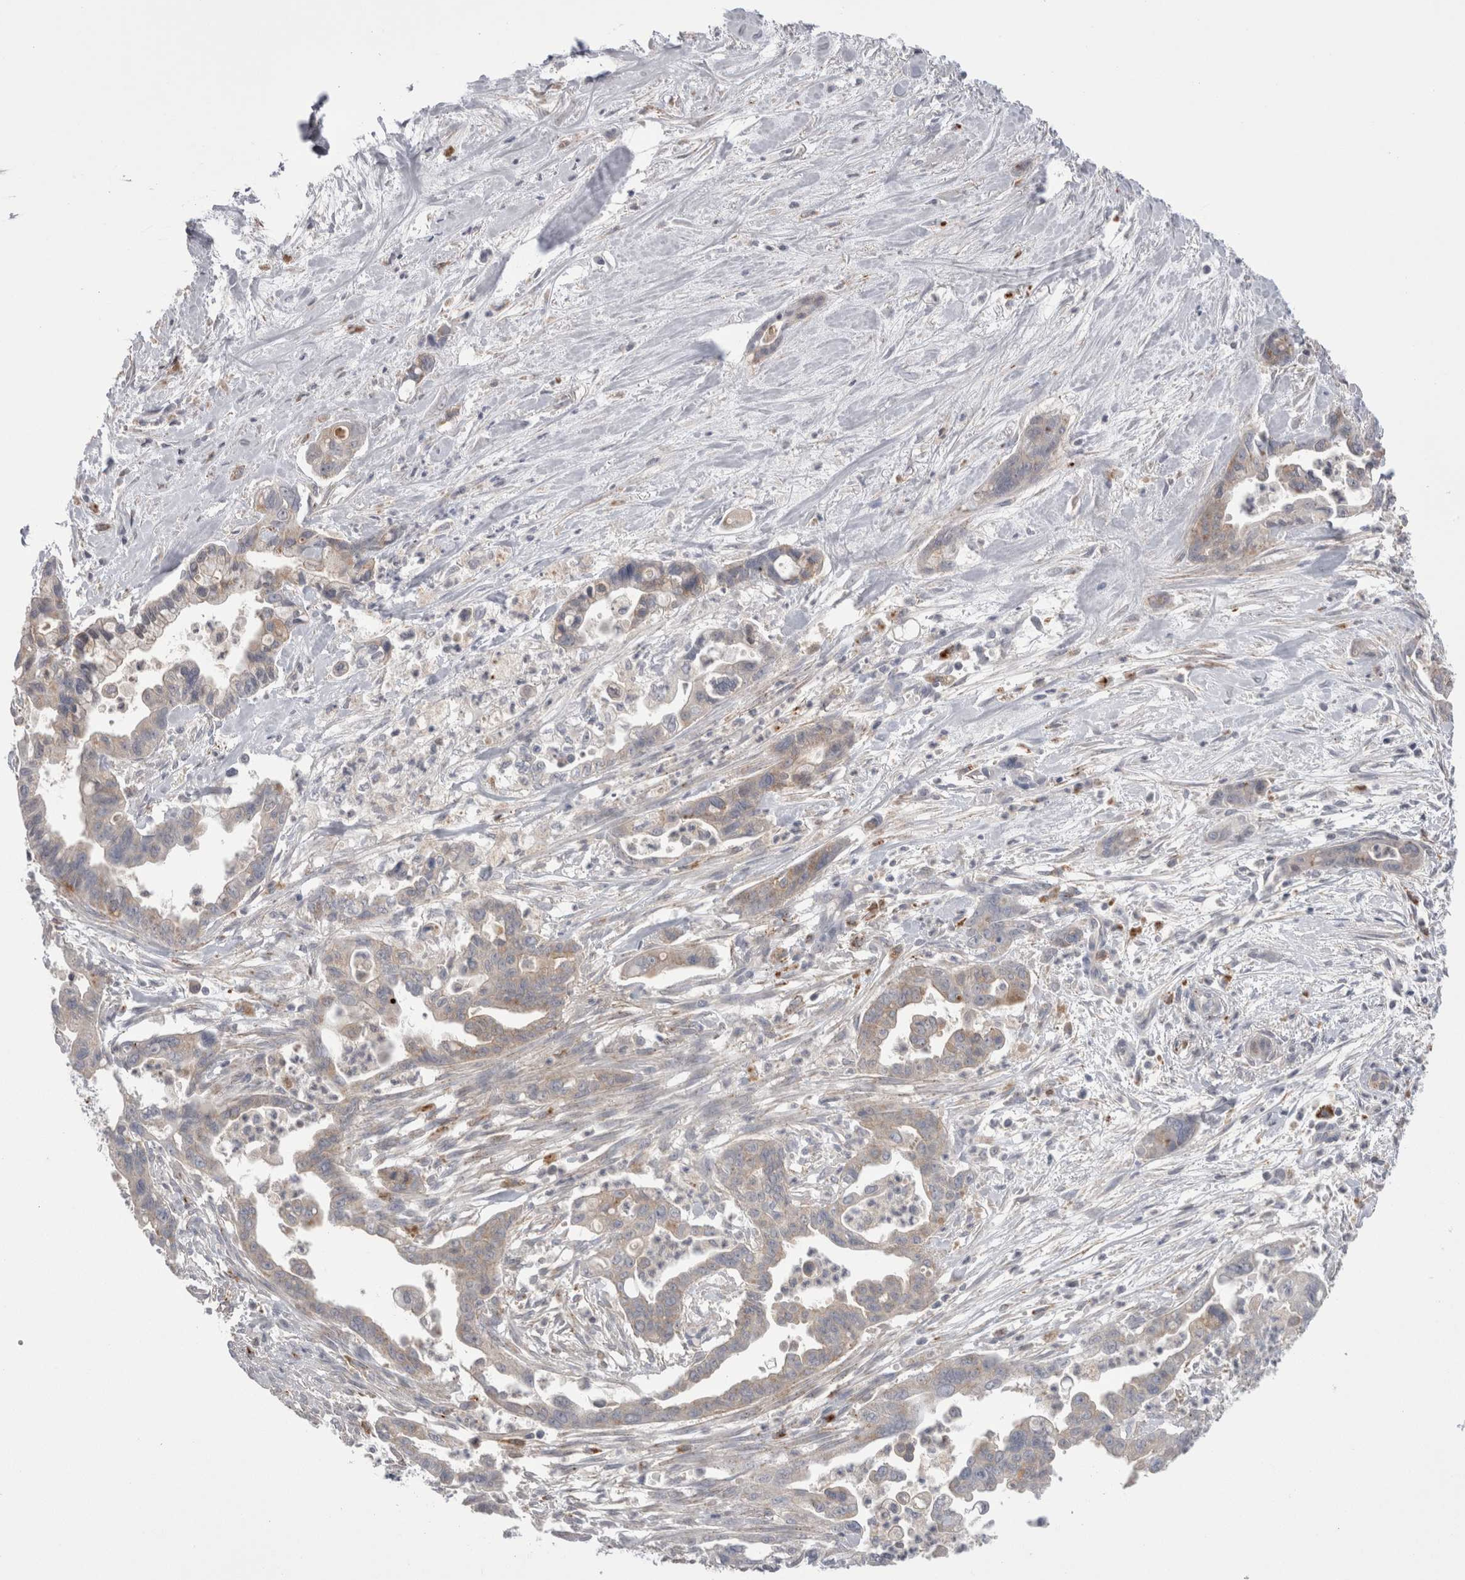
{"staining": {"intensity": "weak", "quantity": "<25%", "location": "cytoplasmic/membranous"}, "tissue": "pancreatic cancer", "cell_type": "Tumor cells", "image_type": "cancer", "snomed": [{"axis": "morphology", "description": "Adenocarcinoma, NOS"}, {"axis": "topography", "description": "Pancreas"}], "caption": "Photomicrograph shows no protein expression in tumor cells of pancreatic adenocarcinoma tissue.", "gene": "EPDR1", "patient": {"sex": "male", "age": 70}}